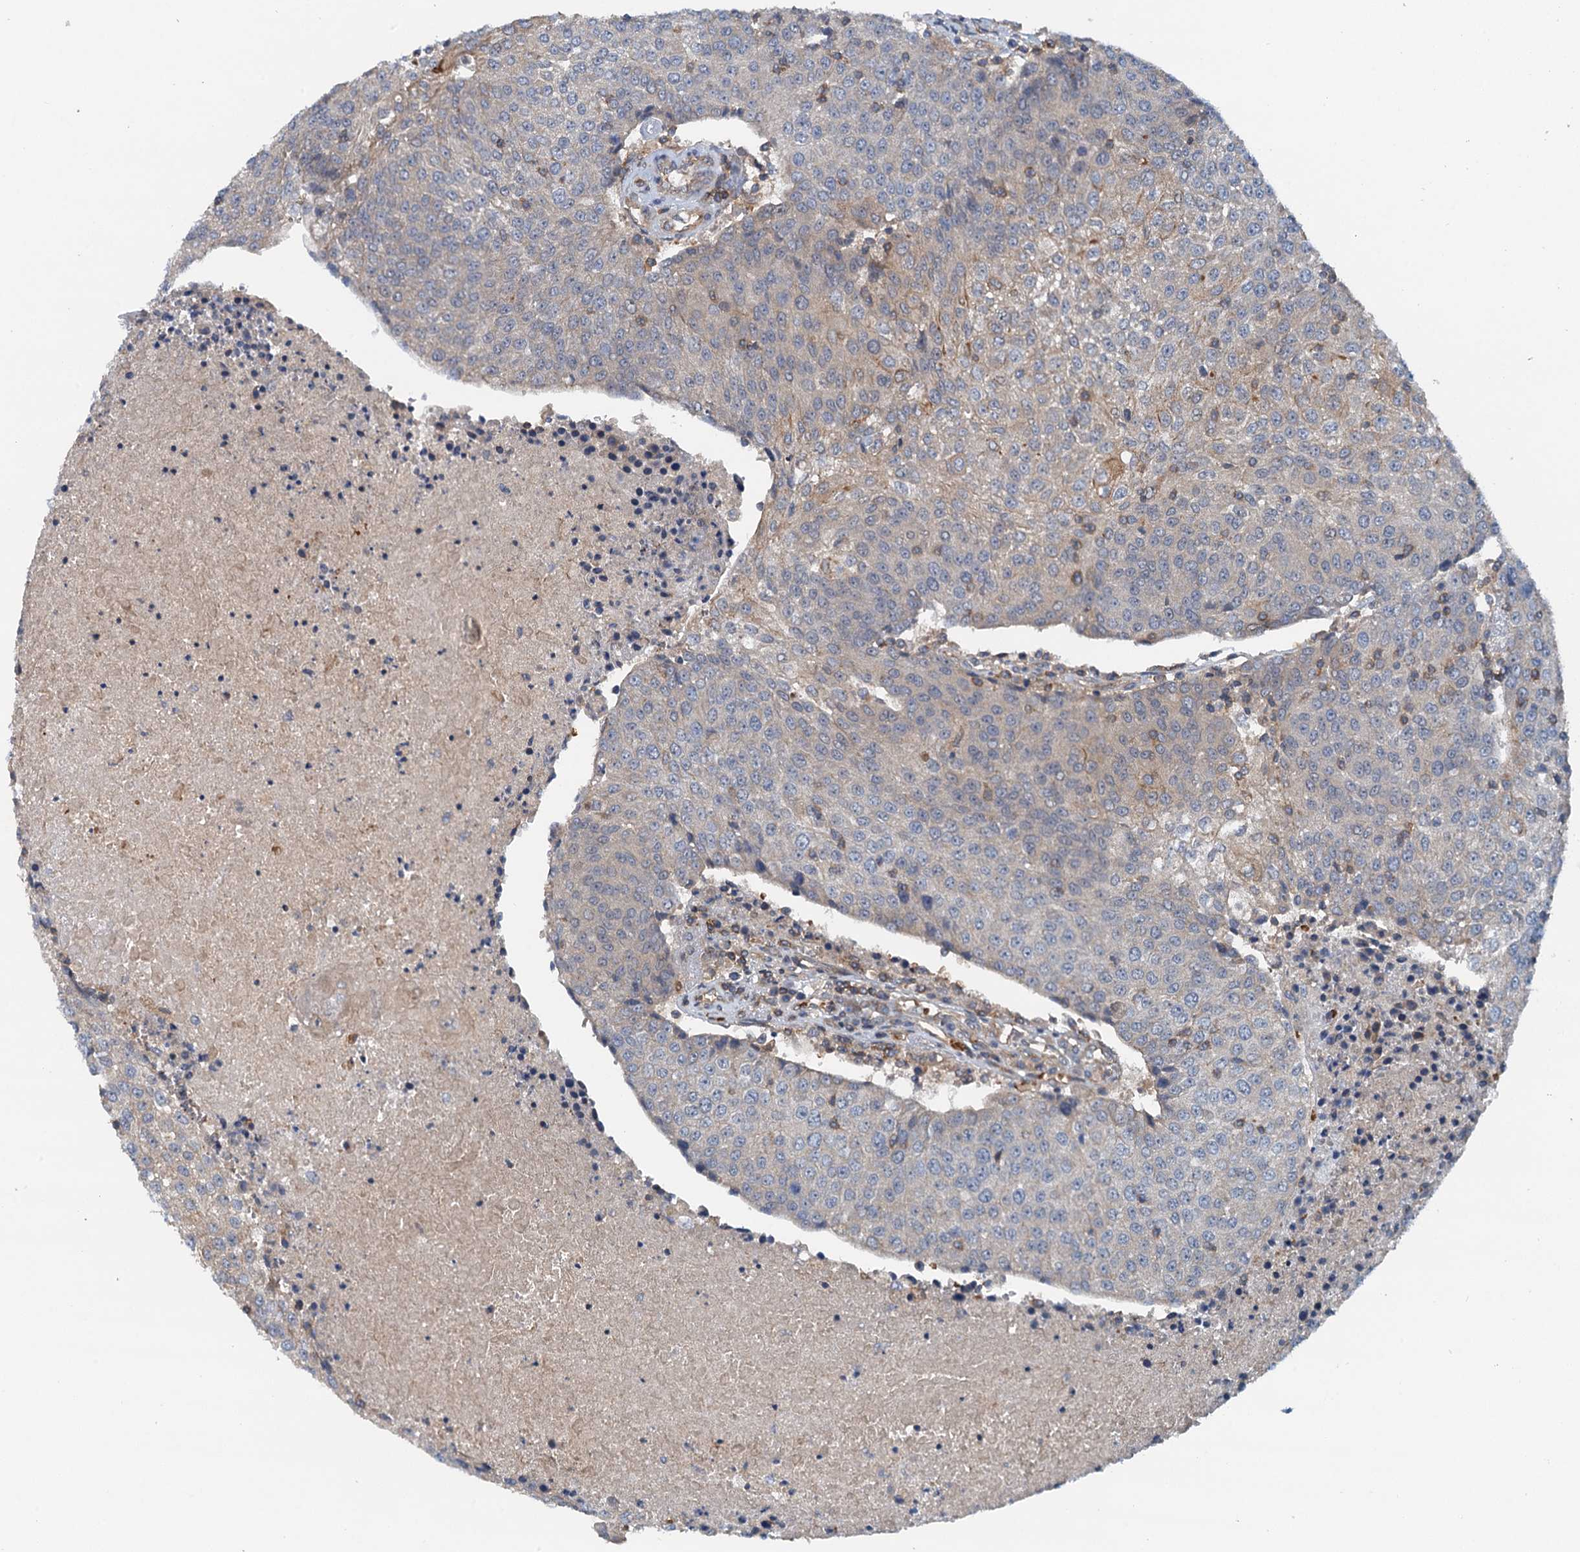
{"staining": {"intensity": "weak", "quantity": "<25%", "location": "cytoplasmic/membranous"}, "tissue": "urothelial cancer", "cell_type": "Tumor cells", "image_type": "cancer", "snomed": [{"axis": "morphology", "description": "Urothelial carcinoma, High grade"}, {"axis": "topography", "description": "Urinary bladder"}], "caption": "Immunohistochemistry (IHC) histopathology image of neoplastic tissue: human urothelial carcinoma (high-grade) stained with DAB (3,3'-diaminobenzidine) reveals no significant protein staining in tumor cells. Brightfield microscopy of IHC stained with DAB (3,3'-diaminobenzidine) (brown) and hematoxylin (blue), captured at high magnification.", "gene": "ROGDI", "patient": {"sex": "female", "age": 85}}